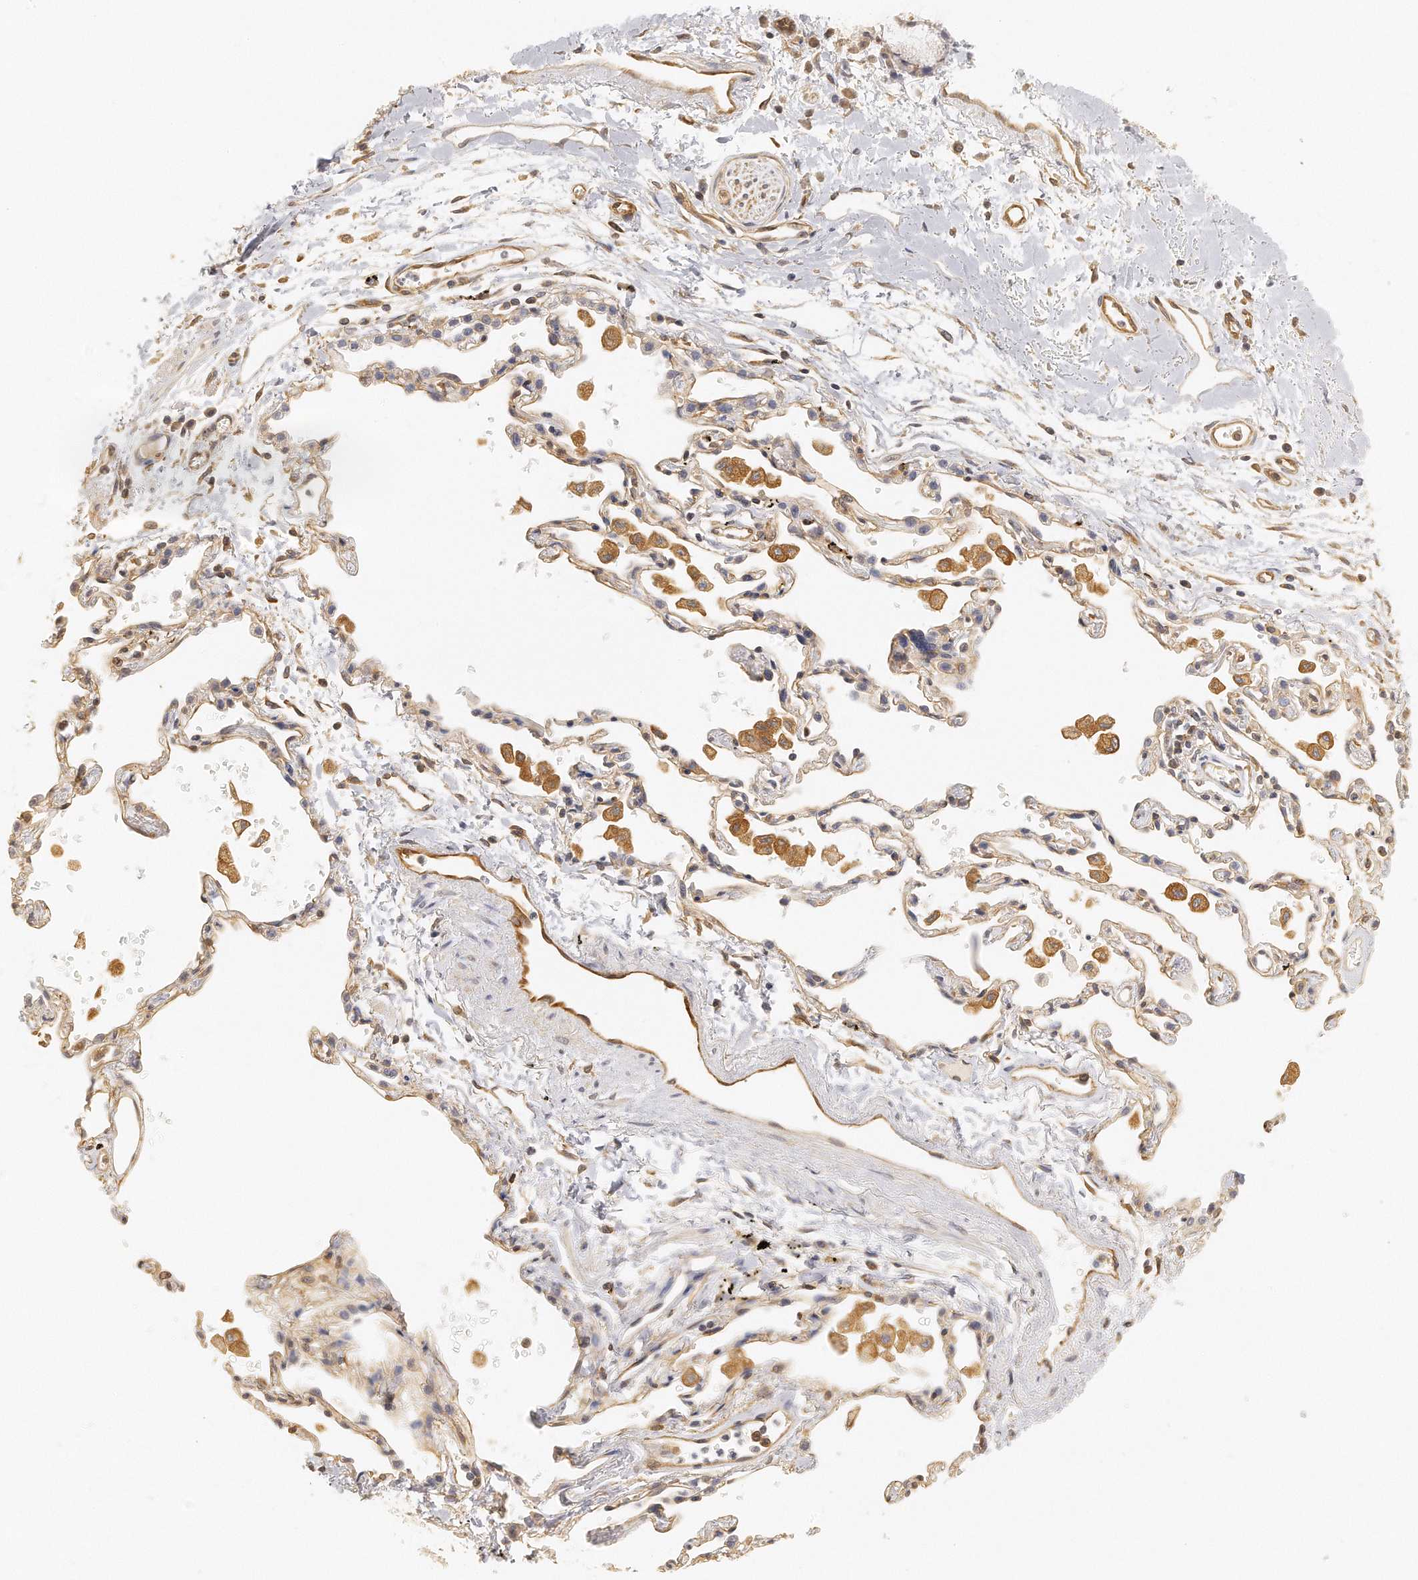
{"staining": {"intensity": "moderate", "quantity": "25%-75%", "location": "cytoplasmic/membranous"}, "tissue": "adipose tissue", "cell_type": "Adipocytes", "image_type": "normal", "snomed": [{"axis": "morphology", "description": "Normal tissue, NOS"}, {"axis": "morphology", "description": "Adenocarcinoma, NOS"}, {"axis": "topography", "description": "Cartilage tissue"}, {"axis": "topography", "description": "Bronchus"}, {"axis": "topography", "description": "Lung"}], "caption": "A micrograph showing moderate cytoplasmic/membranous staining in approximately 25%-75% of adipocytes in benign adipose tissue, as visualized by brown immunohistochemical staining.", "gene": "CHST7", "patient": {"sex": "female", "age": 67}}